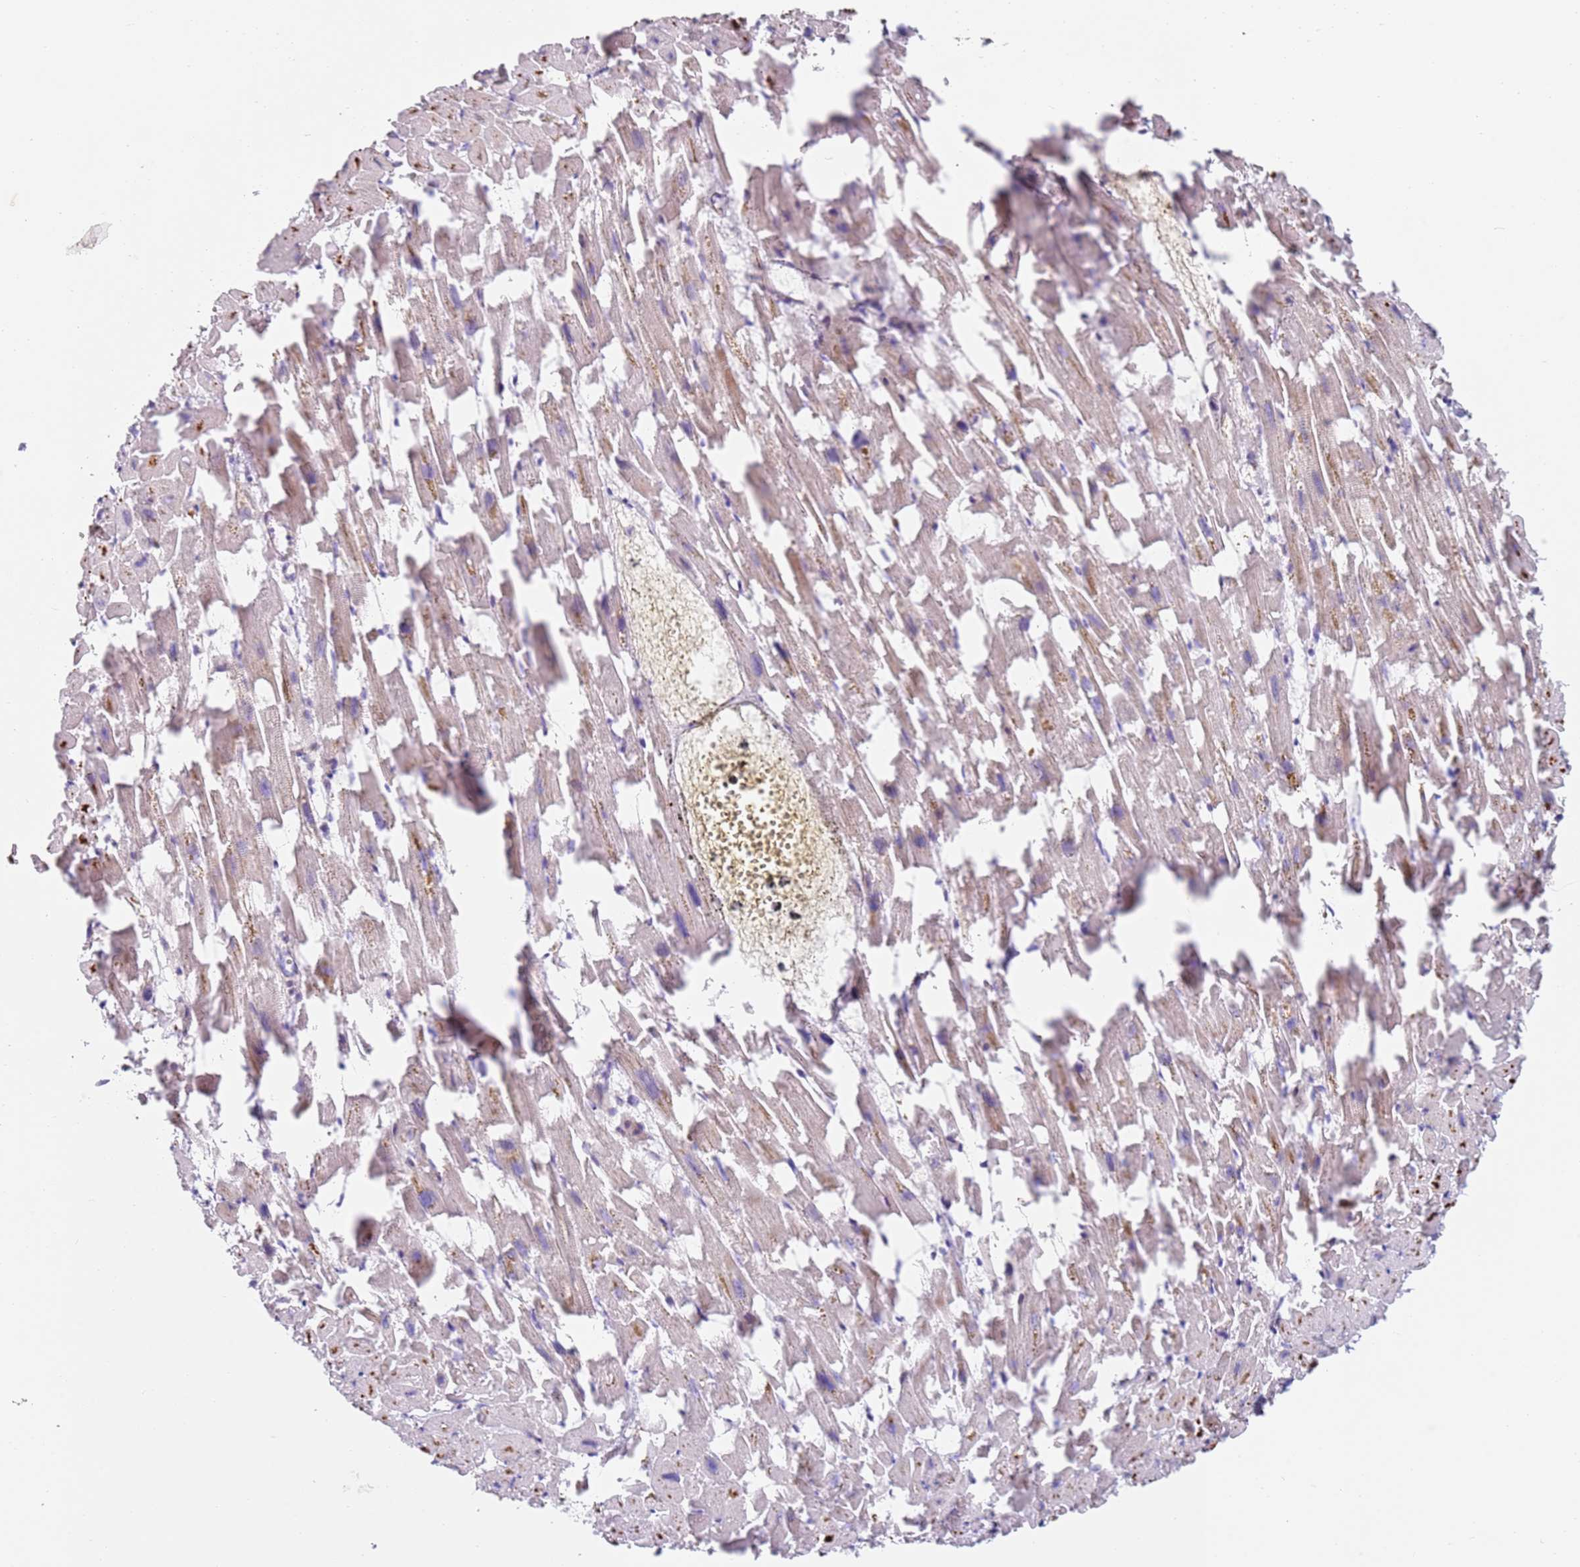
{"staining": {"intensity": "weak", "quantity": "25%-75%", "location": "cytoplasmic/membranous,nuclear"}, "tissue": "heart muscle", "cell_type": "Cardiomyocytes", "image_type": "normal", "snomed": [{"axis": "morphology", "description": "Normal tissue, NOS"}, {"axis": "topography", "description": "Heart"}], "caption": "DAB (3,3'-diaminobenzidine) immunohistochemical staining of normal human heart muscle shows weak cytoplasmic/membranous,nuclear protein staining in approximately 25%-75% of cardiomyocytes.", "gene": "RARS2", "patient": {"sex": "female", "age": 64}}